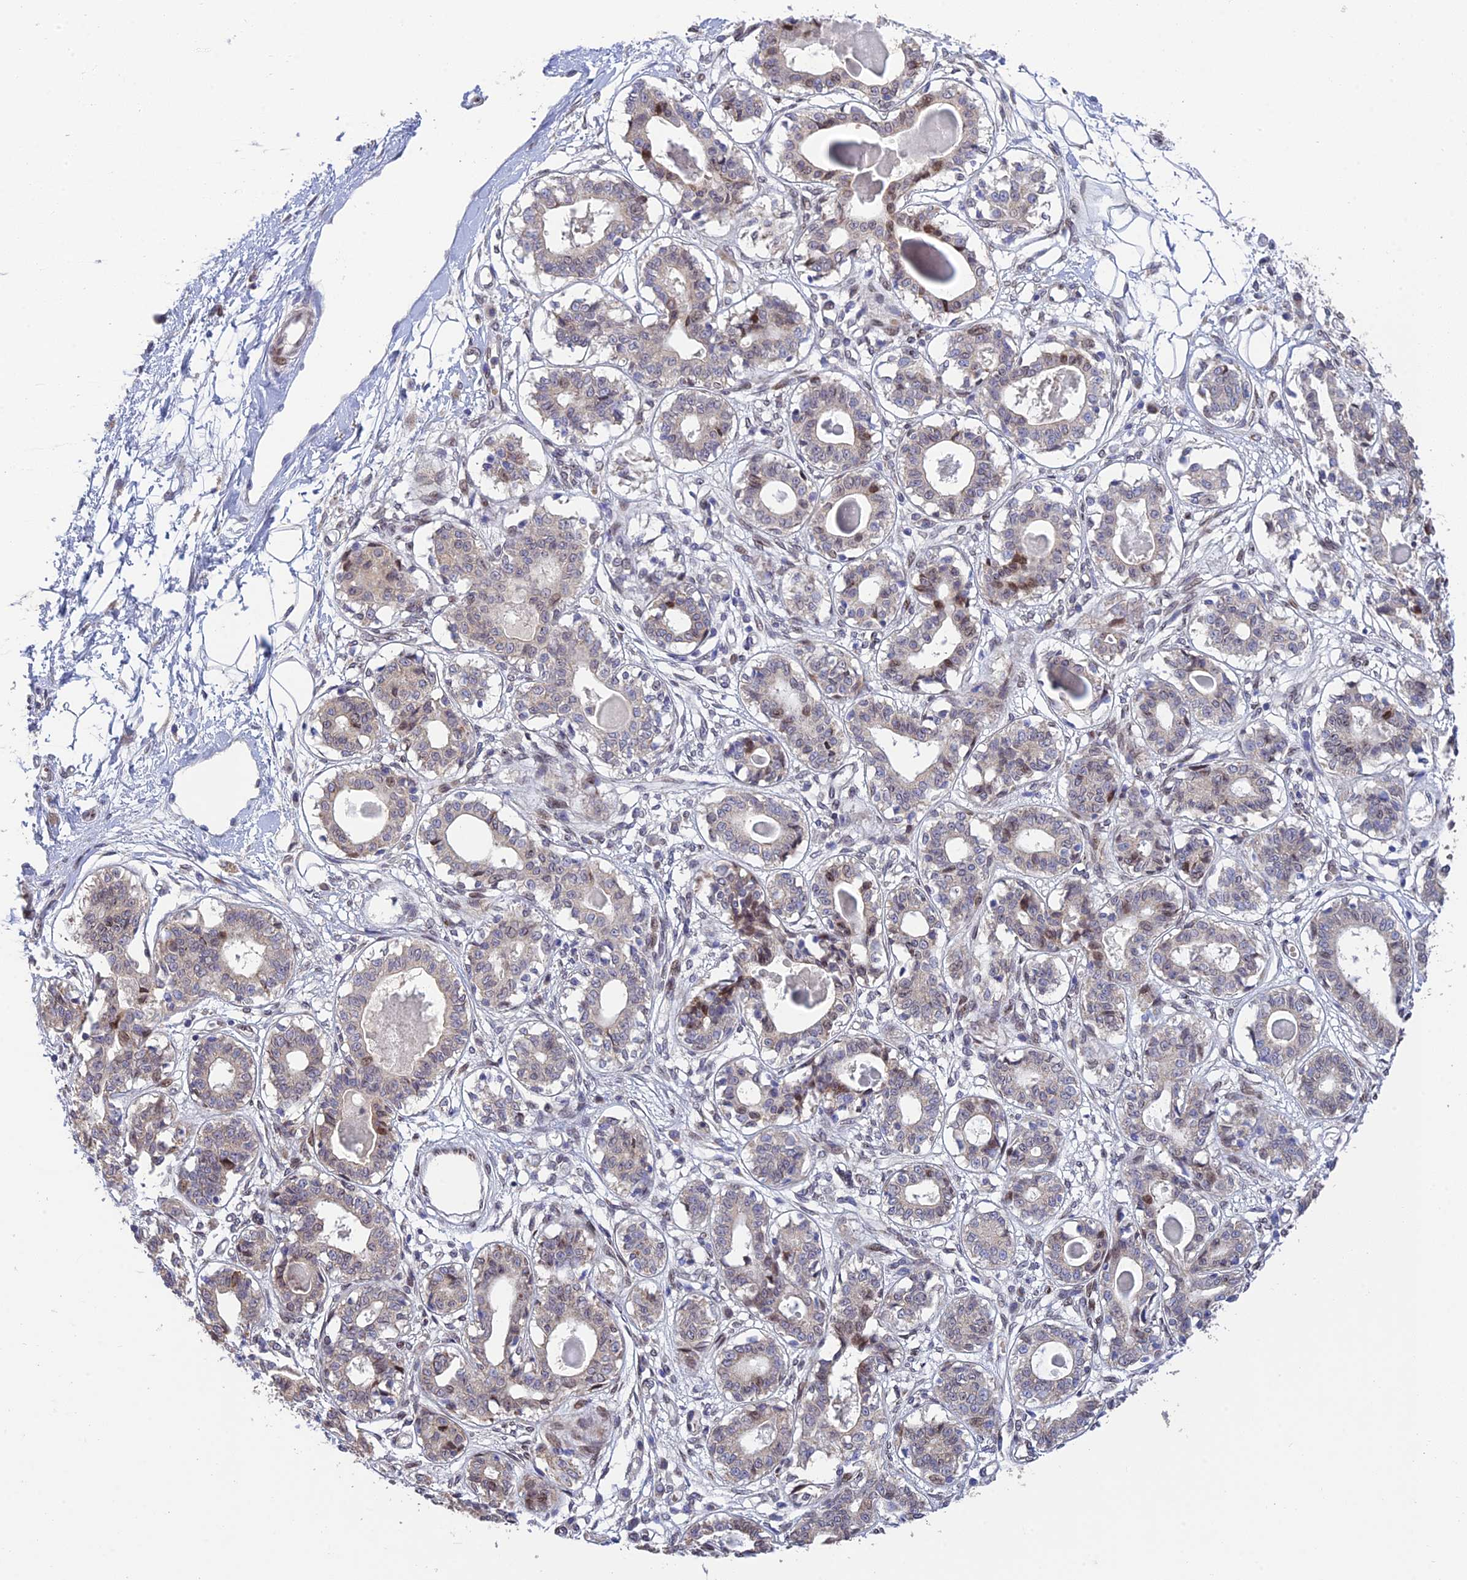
{"staining": {"intensity": "negative", "quantity": "none", "location": "none"}, "tissue": "breast", "cell_type": "Adipocytes", "image_type": "normal", "snomed": [{"axis": "morphology", "description": "Normal tissue, NOS"}, {"axis": "topography", "description": "Breast"}], "caption": "IHC histopathology image of normal breast stained for a protein (brown), which shows no staining in adipocytes.", "gene": "MGAT2", "patient": {"sex": "female", "age": 45}}